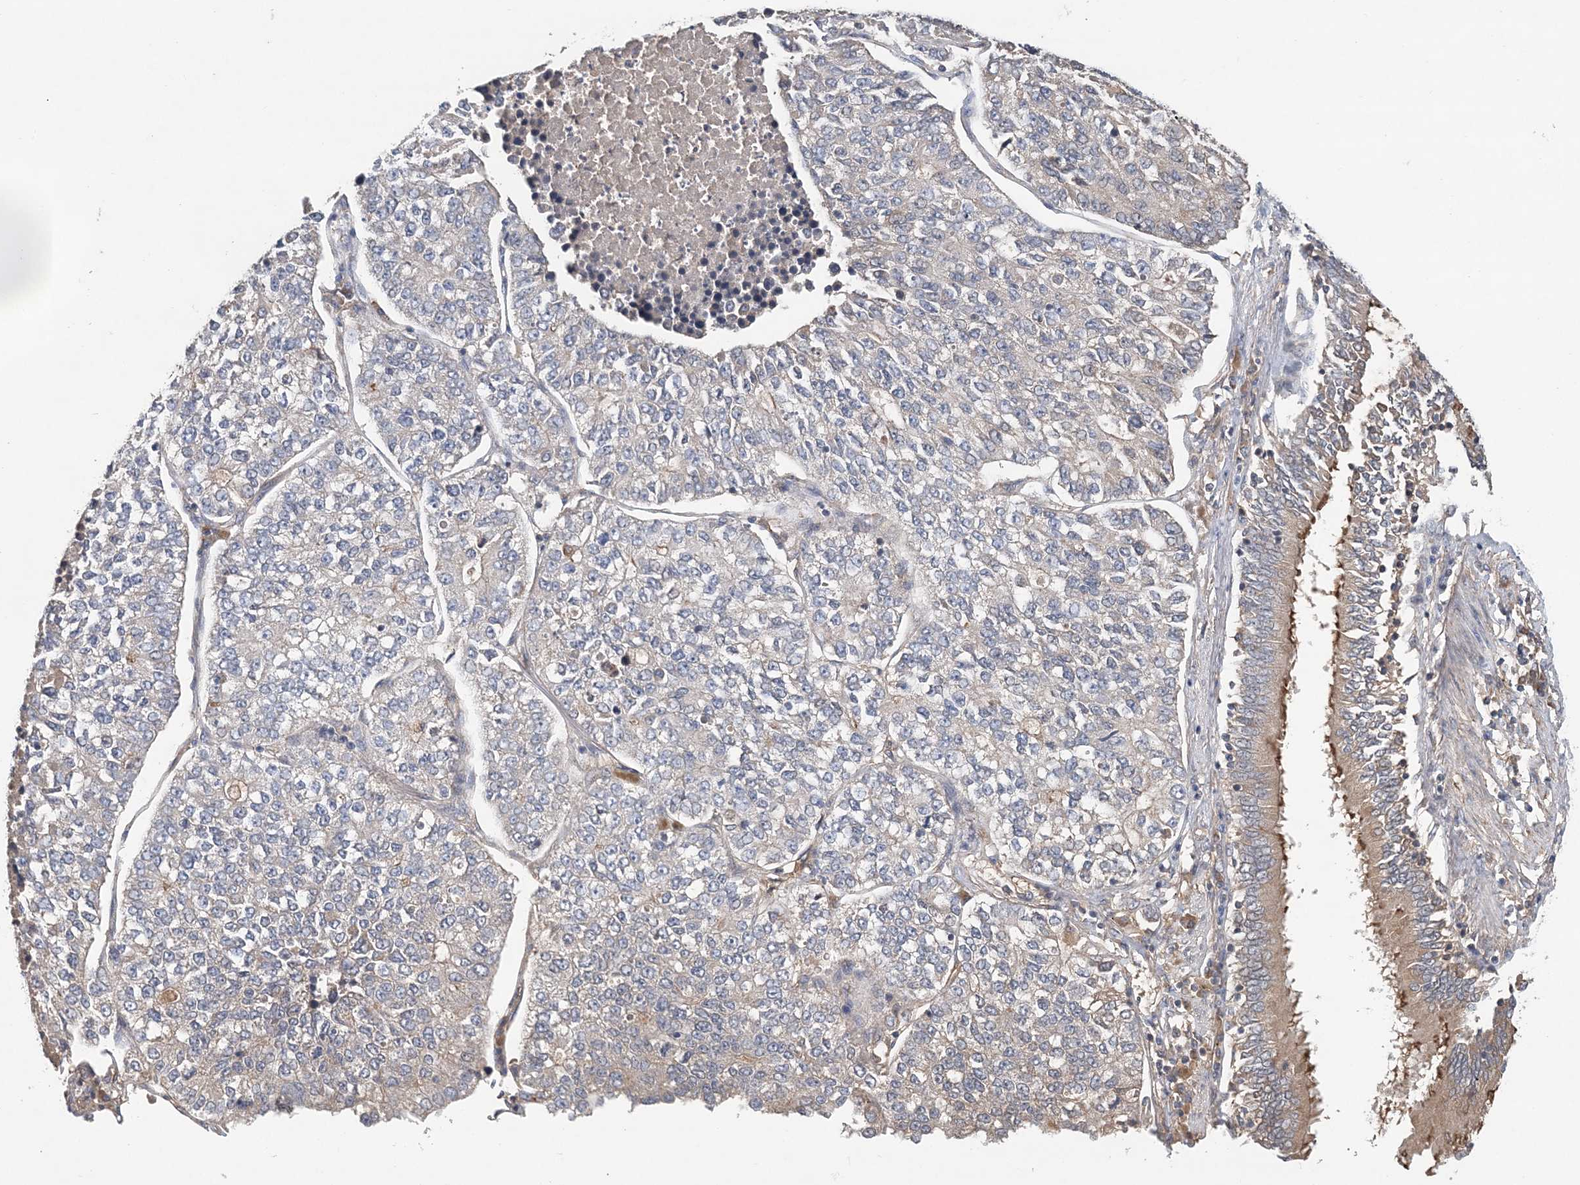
{"staining": {"intensity": "negative", "quantity": "none", "location": "none"}, "tissue": "lung cancer", "cell_type": "Tumor cells", "image_type": "cancer", "snomed": [{"axis": "morphology", "description": "Adenocarcinoma, NOS"}, {"axis": "topography", "description": "Lung"}], "caption": "Tumor cells show no significant protein expression in adenocarcinoma (lung). The staining is performed using DAB (3,3'-diaminobenzidine) brown chromogen with nuclei counter-stained in using hematoxylin.", "gene": "SYCP3", "patient": {"sex": "male", "age": 49}}